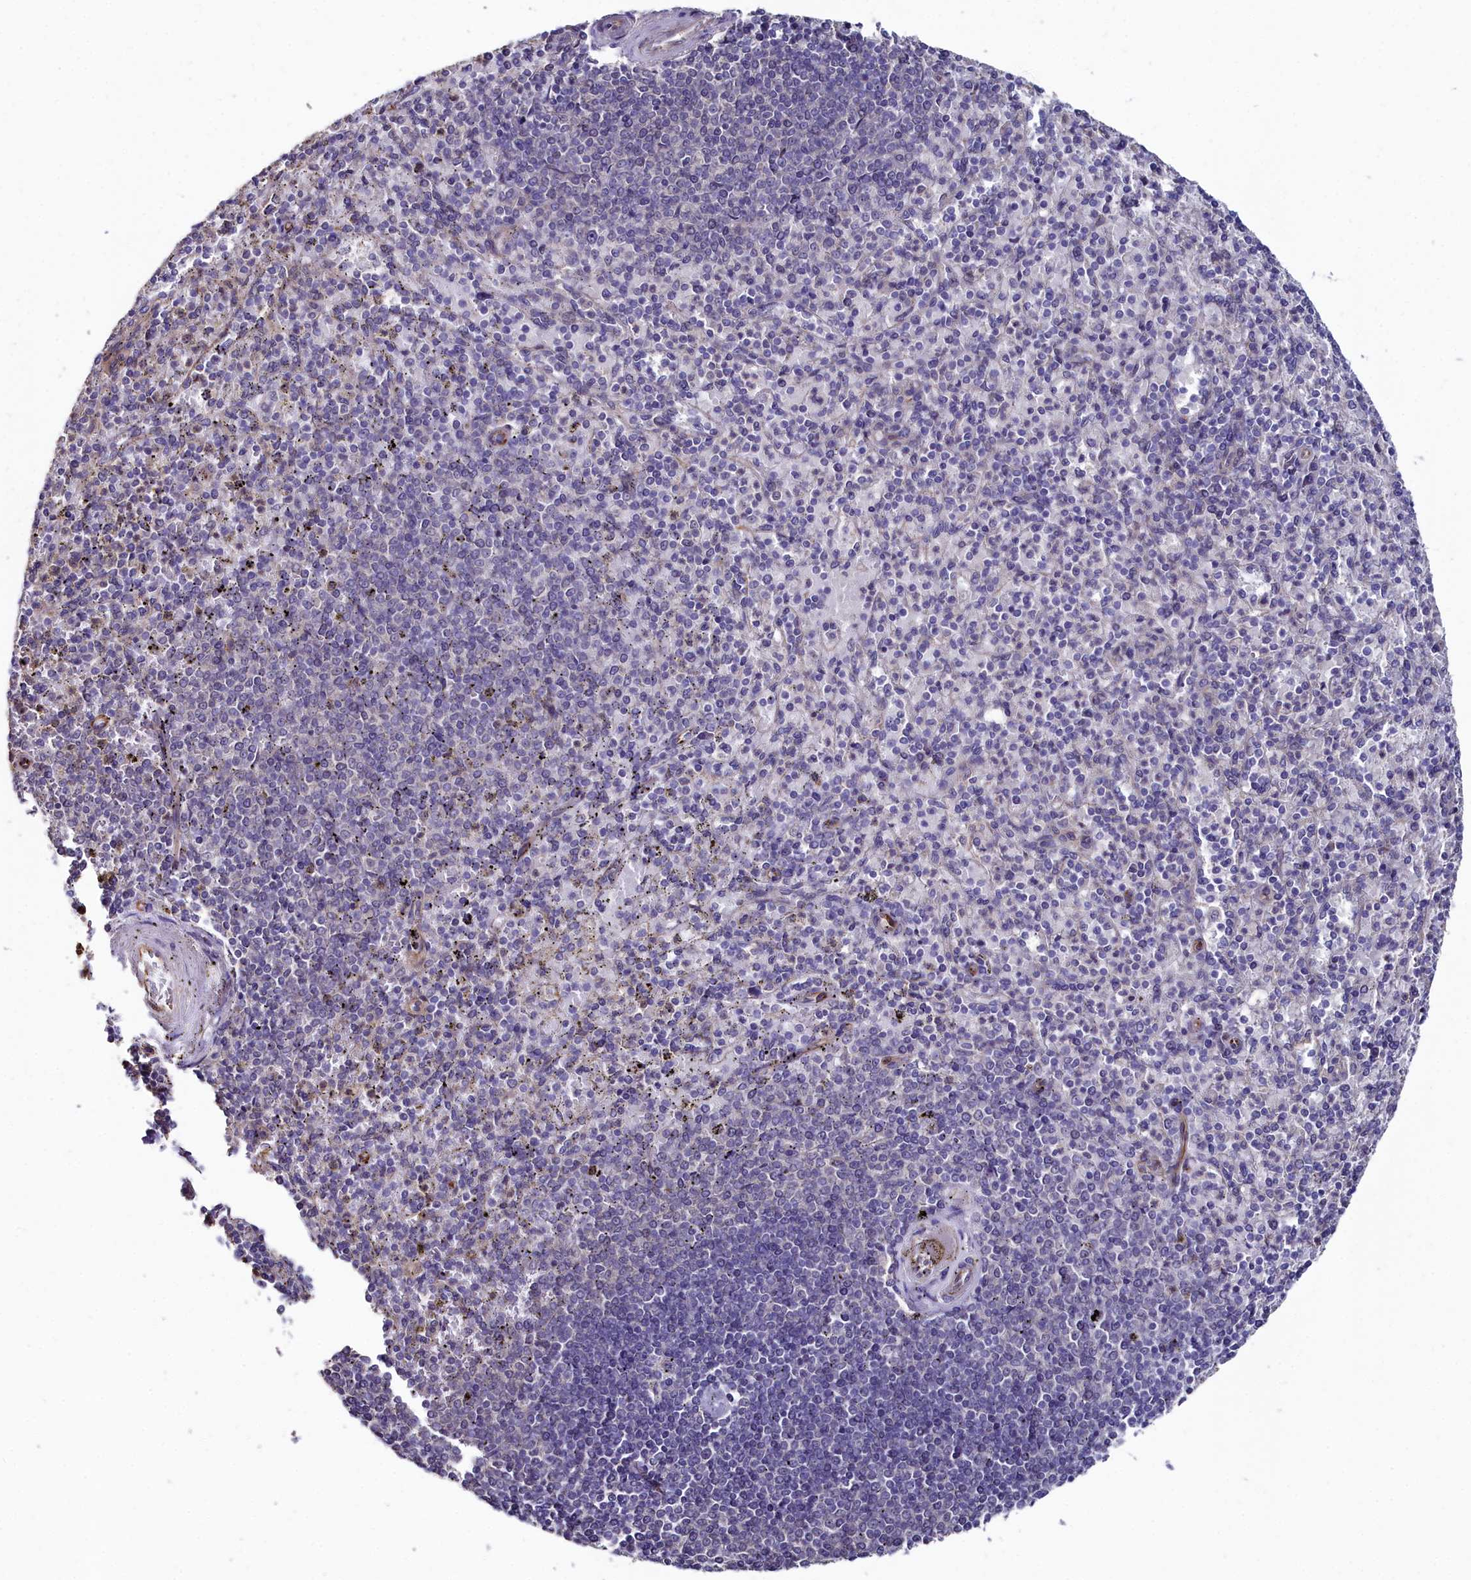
{"staining": {"intensity": "weak", "quantity": "<25%", "location": "cytoplasmic/membranous"}, "tissue": "spleen", "cell_type": "Cells in red pulp", "image_type": "normal", "snomed": [{"axis": "morphology", "description": "Normal tissue, NOS"}, {"axis": "topography", "description": "Spleen"}], "caption": "Human spleen stained for a protein using IHC reveals no expression in cells in red pulp.", "gene": "C4orf19", "patient": {"sex": "male", "age": 82}}